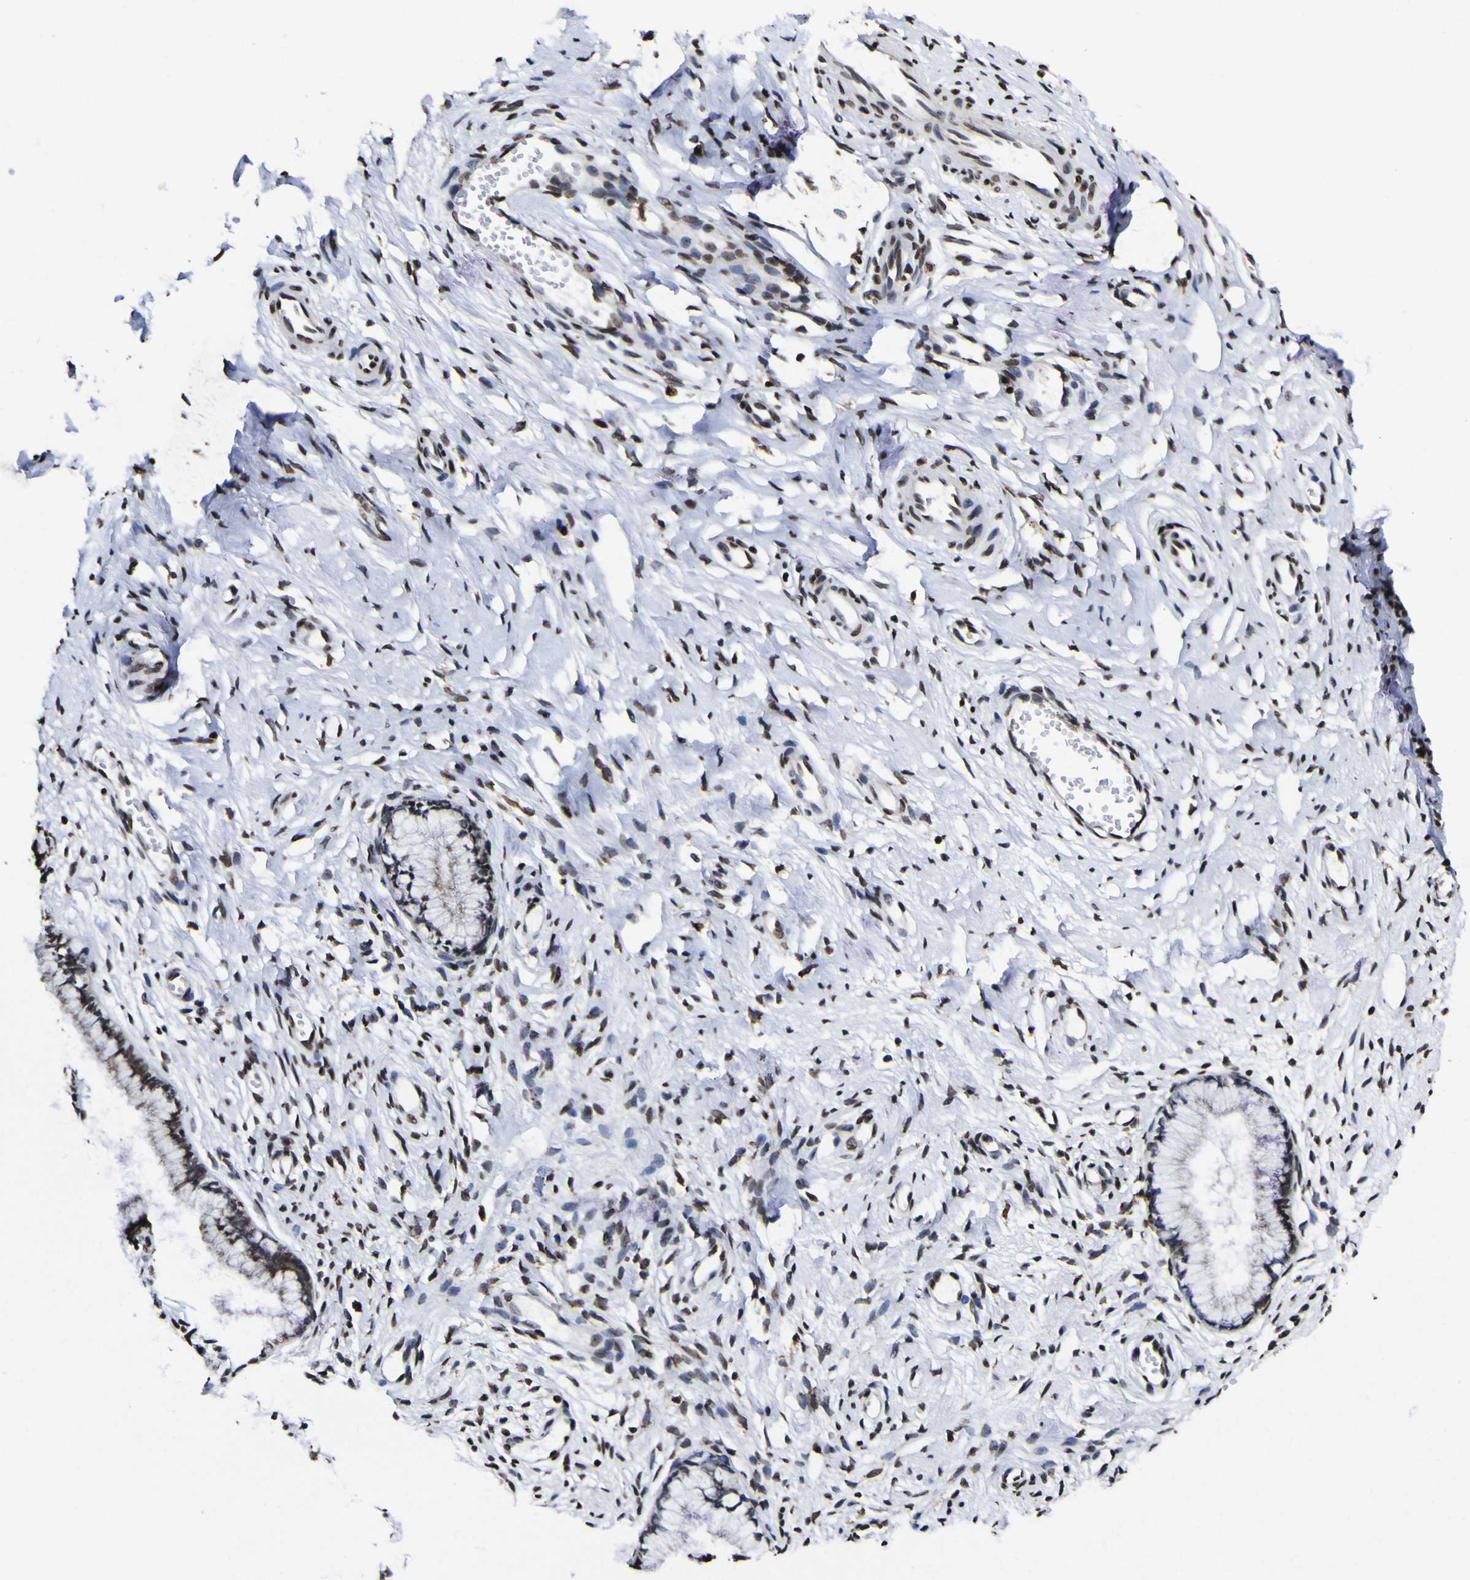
{"staining": {"intensity": "strong", "quantity": "25%-75%", "location": "nuclear"}, "tissue": "cervix", "cell_type": "Glandular cells", "image_type": "normal", "snomed": [{"axis": "morphology", "description": "Normal tissue, NOS"}, {"axis": "topography", "description": "Cervix"}], "caption": "The image exhibits immunohistochemical staining of benign cervix. There is strong nuclear staining is seen in about 25%-75% of glandular cells. The staining is performed using DAB (3,3'-diaminobenzidine) brown chromogen to label protein expression. The nuclei are counter-stained blue using hematoxylin.", "gene": "PIAS1", "patient": {"sex": "female", "age": 65}}